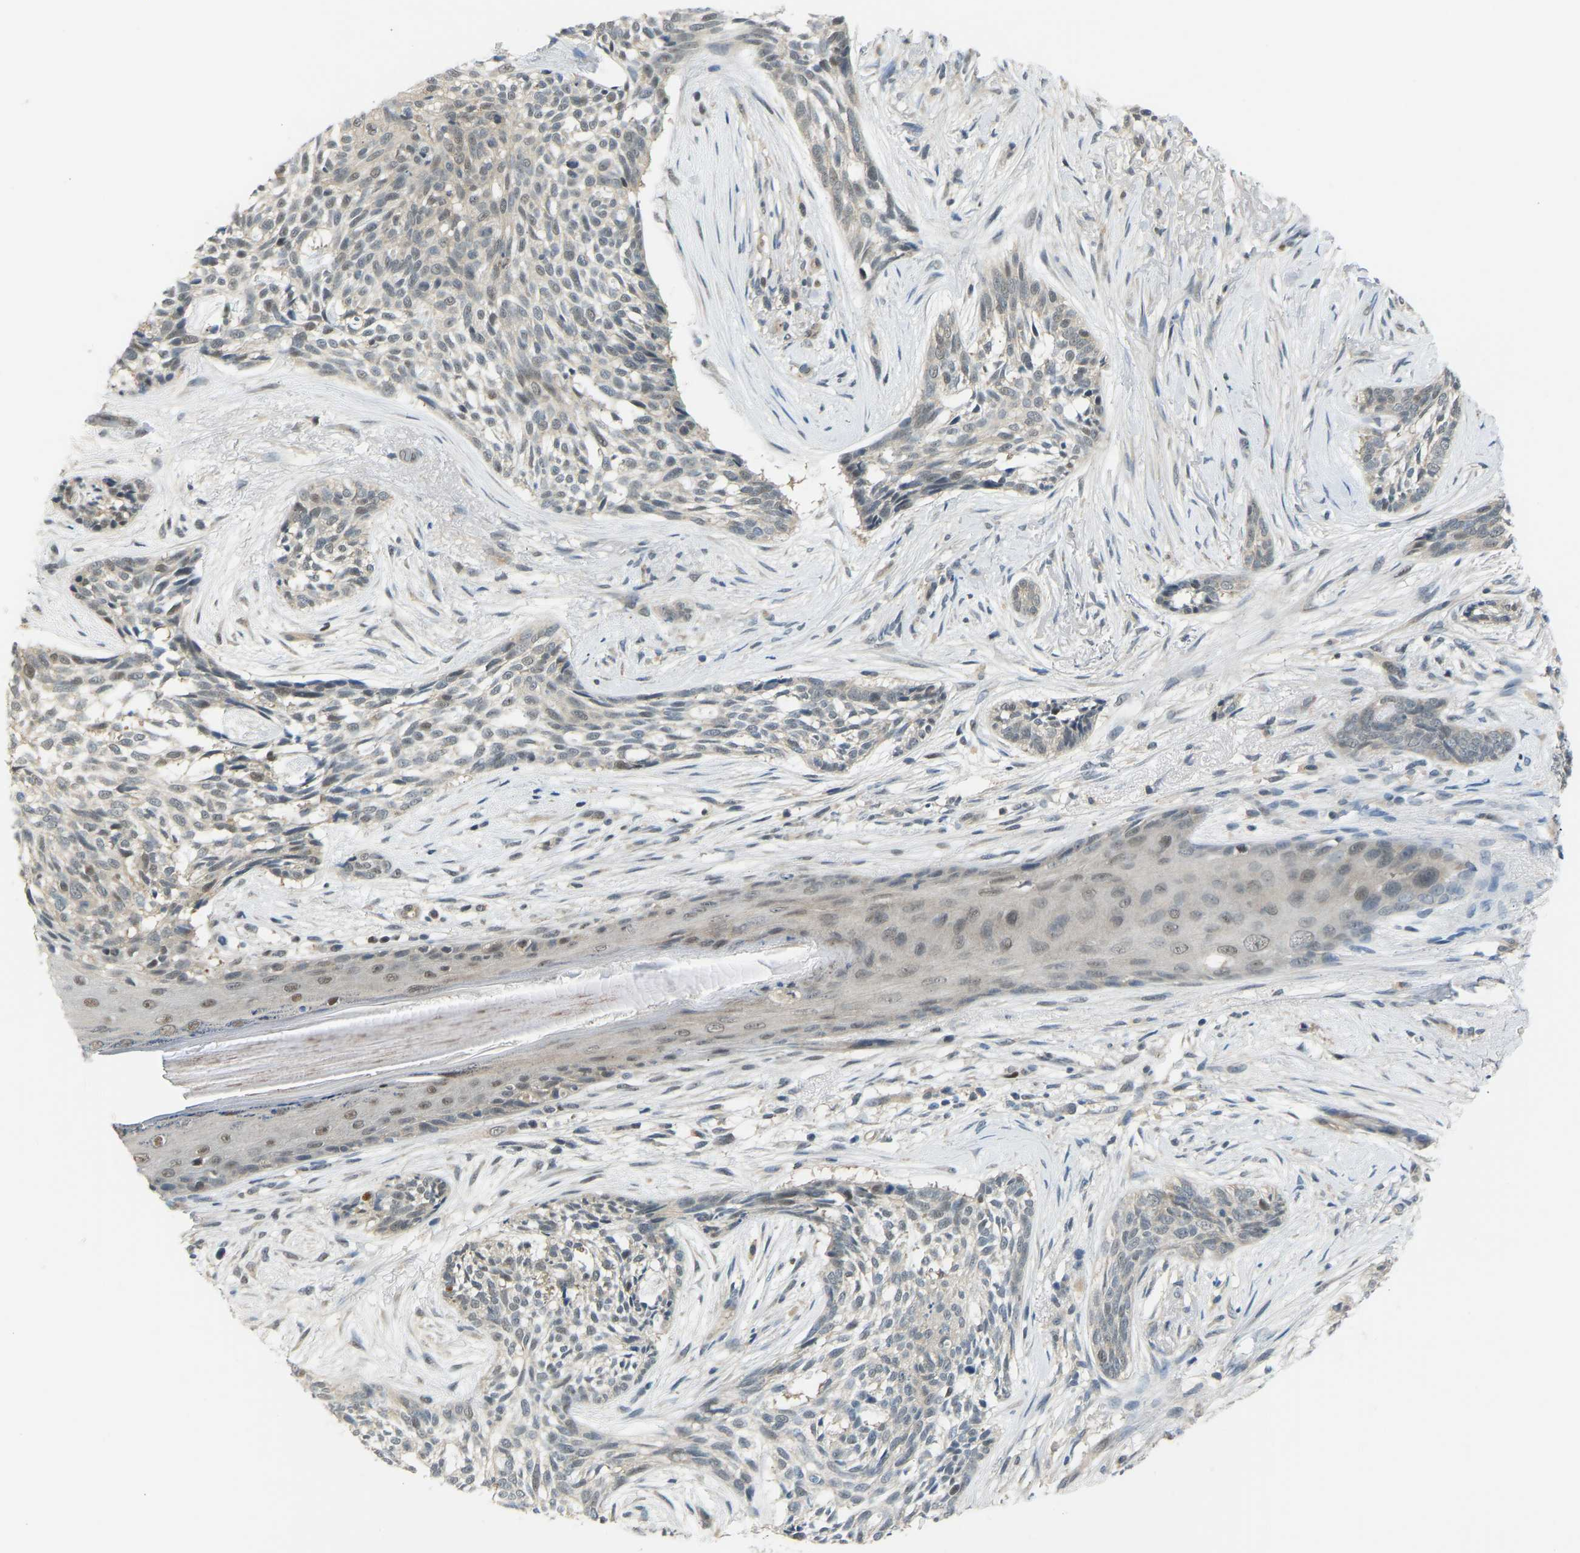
{"staining": {"intensity": "weak", "quantity": "<25%", "location": "nuclear"}, "tissue": "skin cancer", "cell_type": "Tumor cells", "image_type": "cancer", "snomed": [{"axis": "morphology", "description": "Basal cell carcinoma"}, {"axis": "topography", "description": "Skin"}], "caption": "Skin cancer (basal cell carcinoma) stained for a protein using IHC displays no positivity tumor cells.", "gene": "ZNF251", "patient": {"sex": "female", "age": 88}}